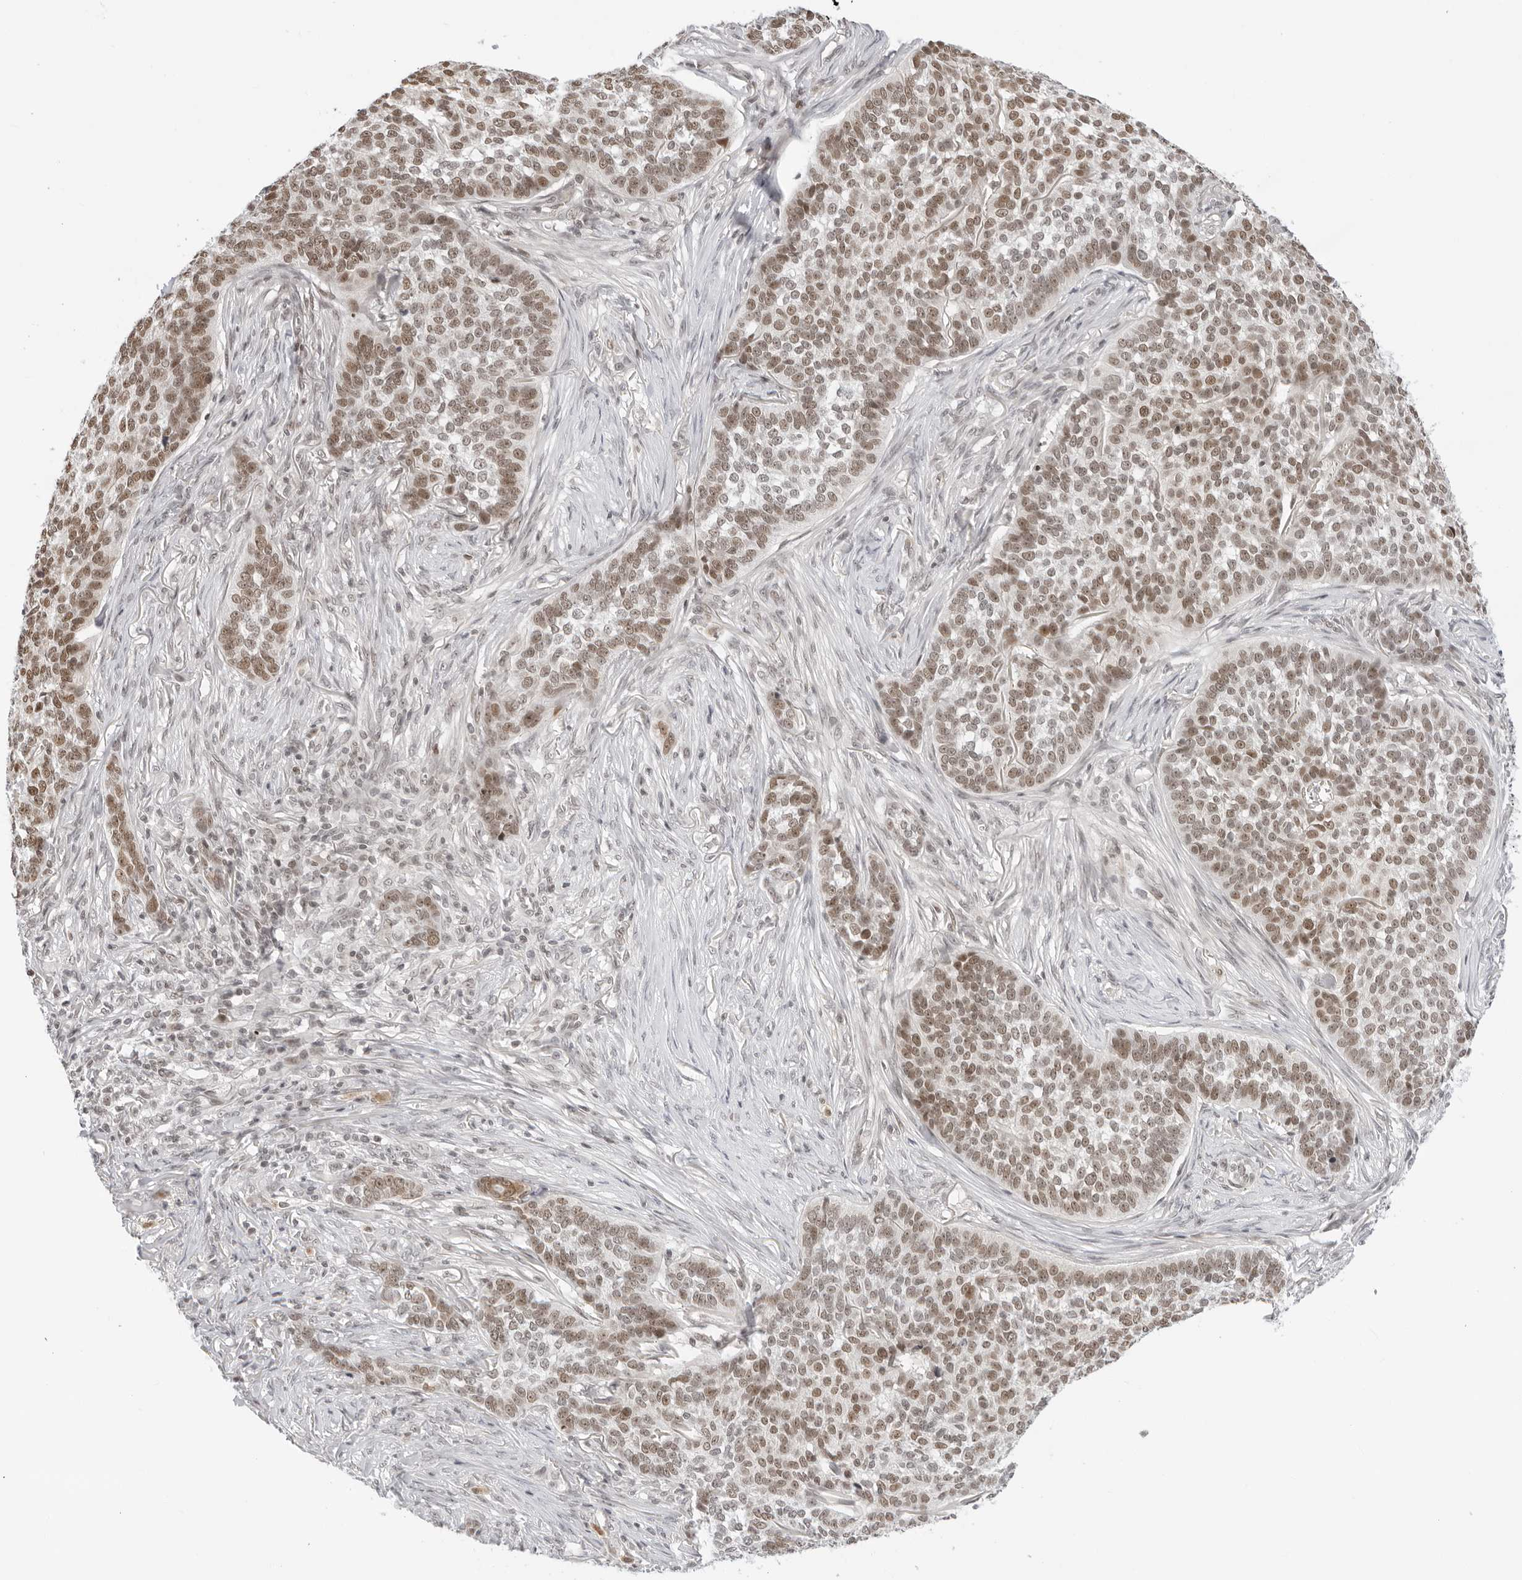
{"staining": {"intensity": "moderate", "quantity": ">75%", "location": "nuclear"}, "tissue": "skin cancer", "cell_type": "Tumor cells", "image_type": "cancer", "snomed": [{"axis": "morphology", "description": "Basal cell carcinoma"}, {"axis": "topography", "description": "Skin"}], "caption": "This is an image of IHC staining of skin basal cell carcinoma, which shows moderate expression in the nuclear of tumor cells.", "gene": "MSH6", "patient": {"sex": "male", "age": 85}}